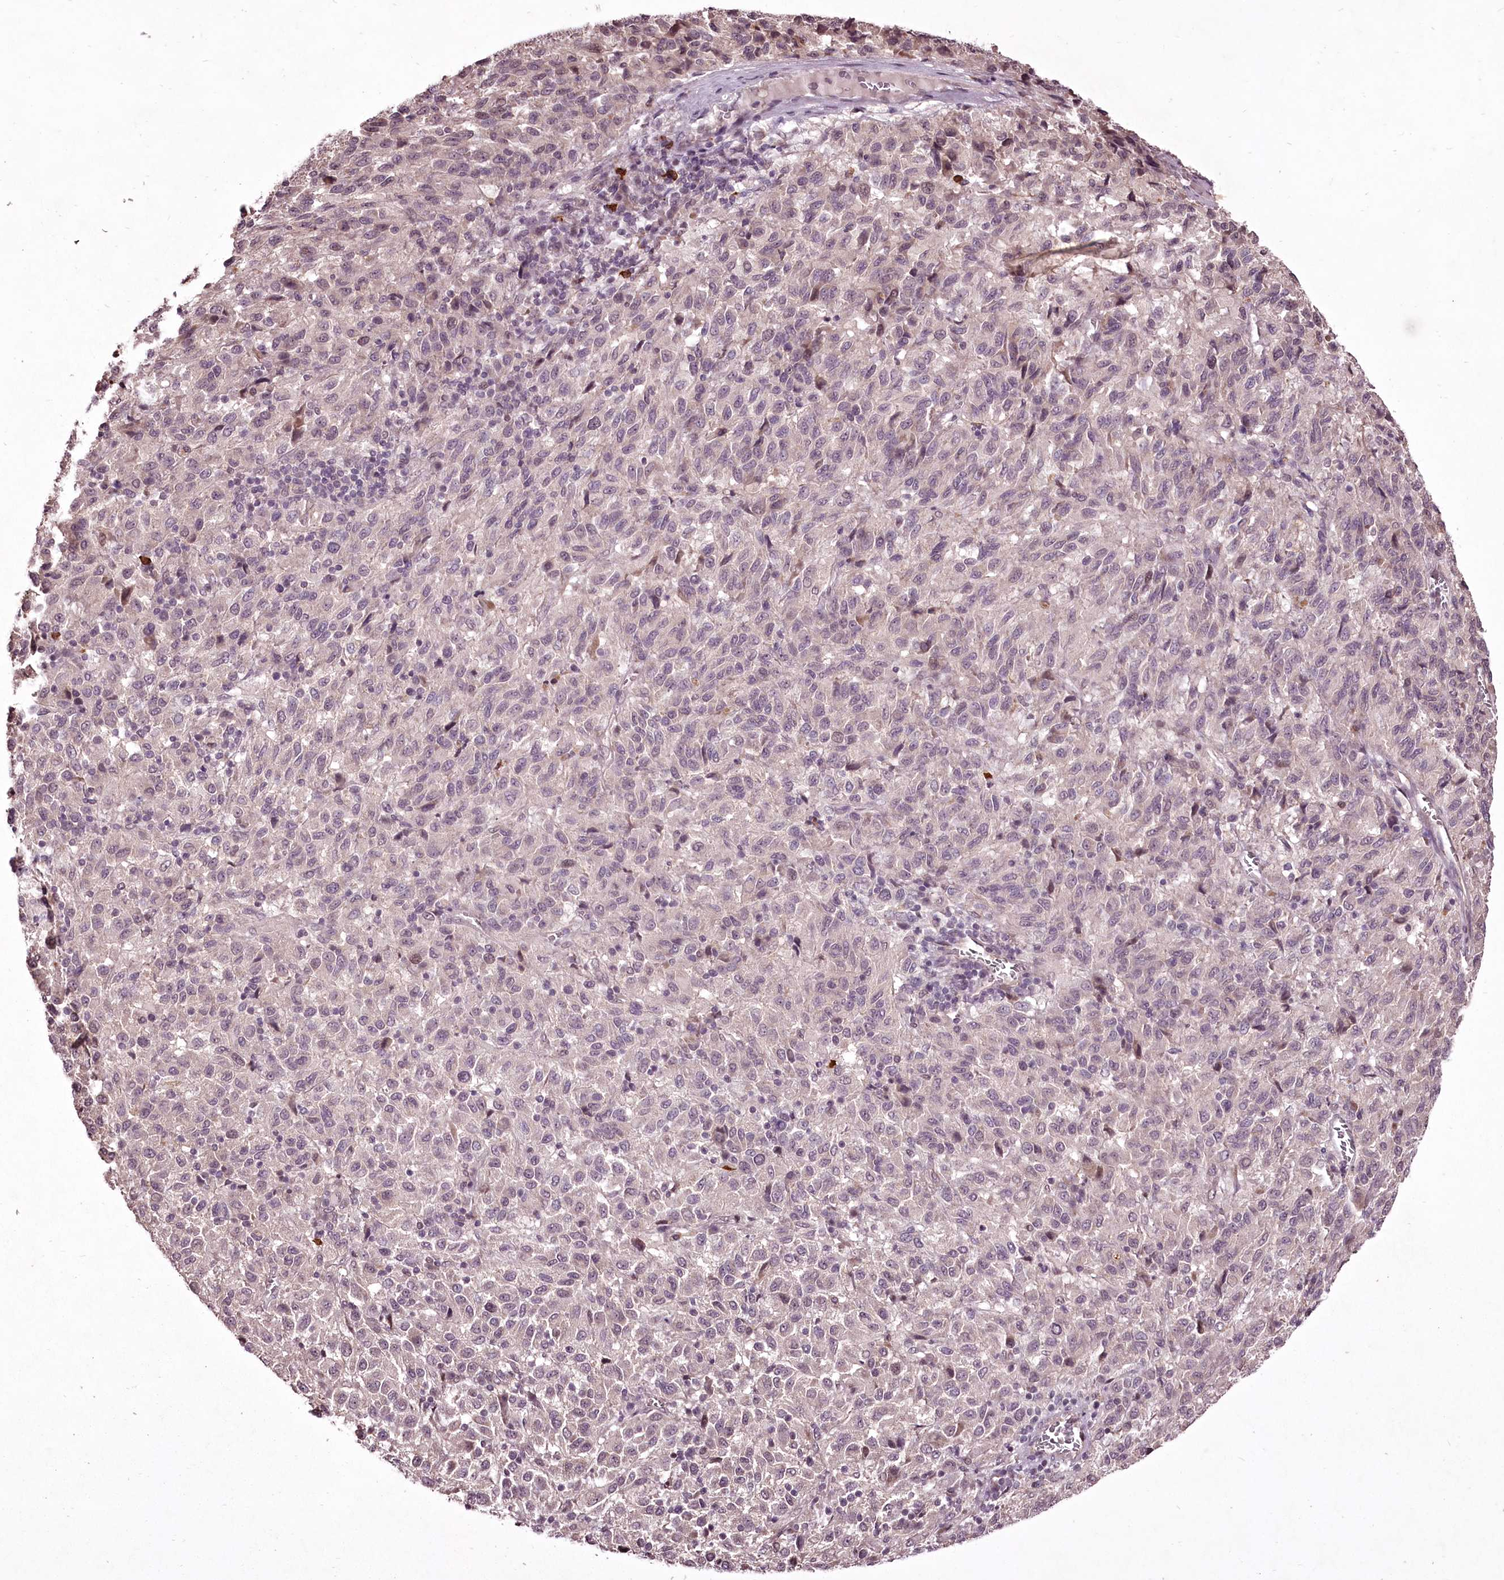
{"staining": {"intensity": "negative", "quantity": "none", "location": "none"}, "tissue": "melanoma", "cell_type": "Tumor cells", "image_type": "cancer", "snomed": [{"axis": "morphology", "description": "Malignant melanoma, Metastatic site"}, {"axis": "topography", "description": "Lung"}], "caption": "Tumor cells show no significant staining in melanoma.", "gene": "ADRA1D", "patient": {"sex": "male", "age": 64}}